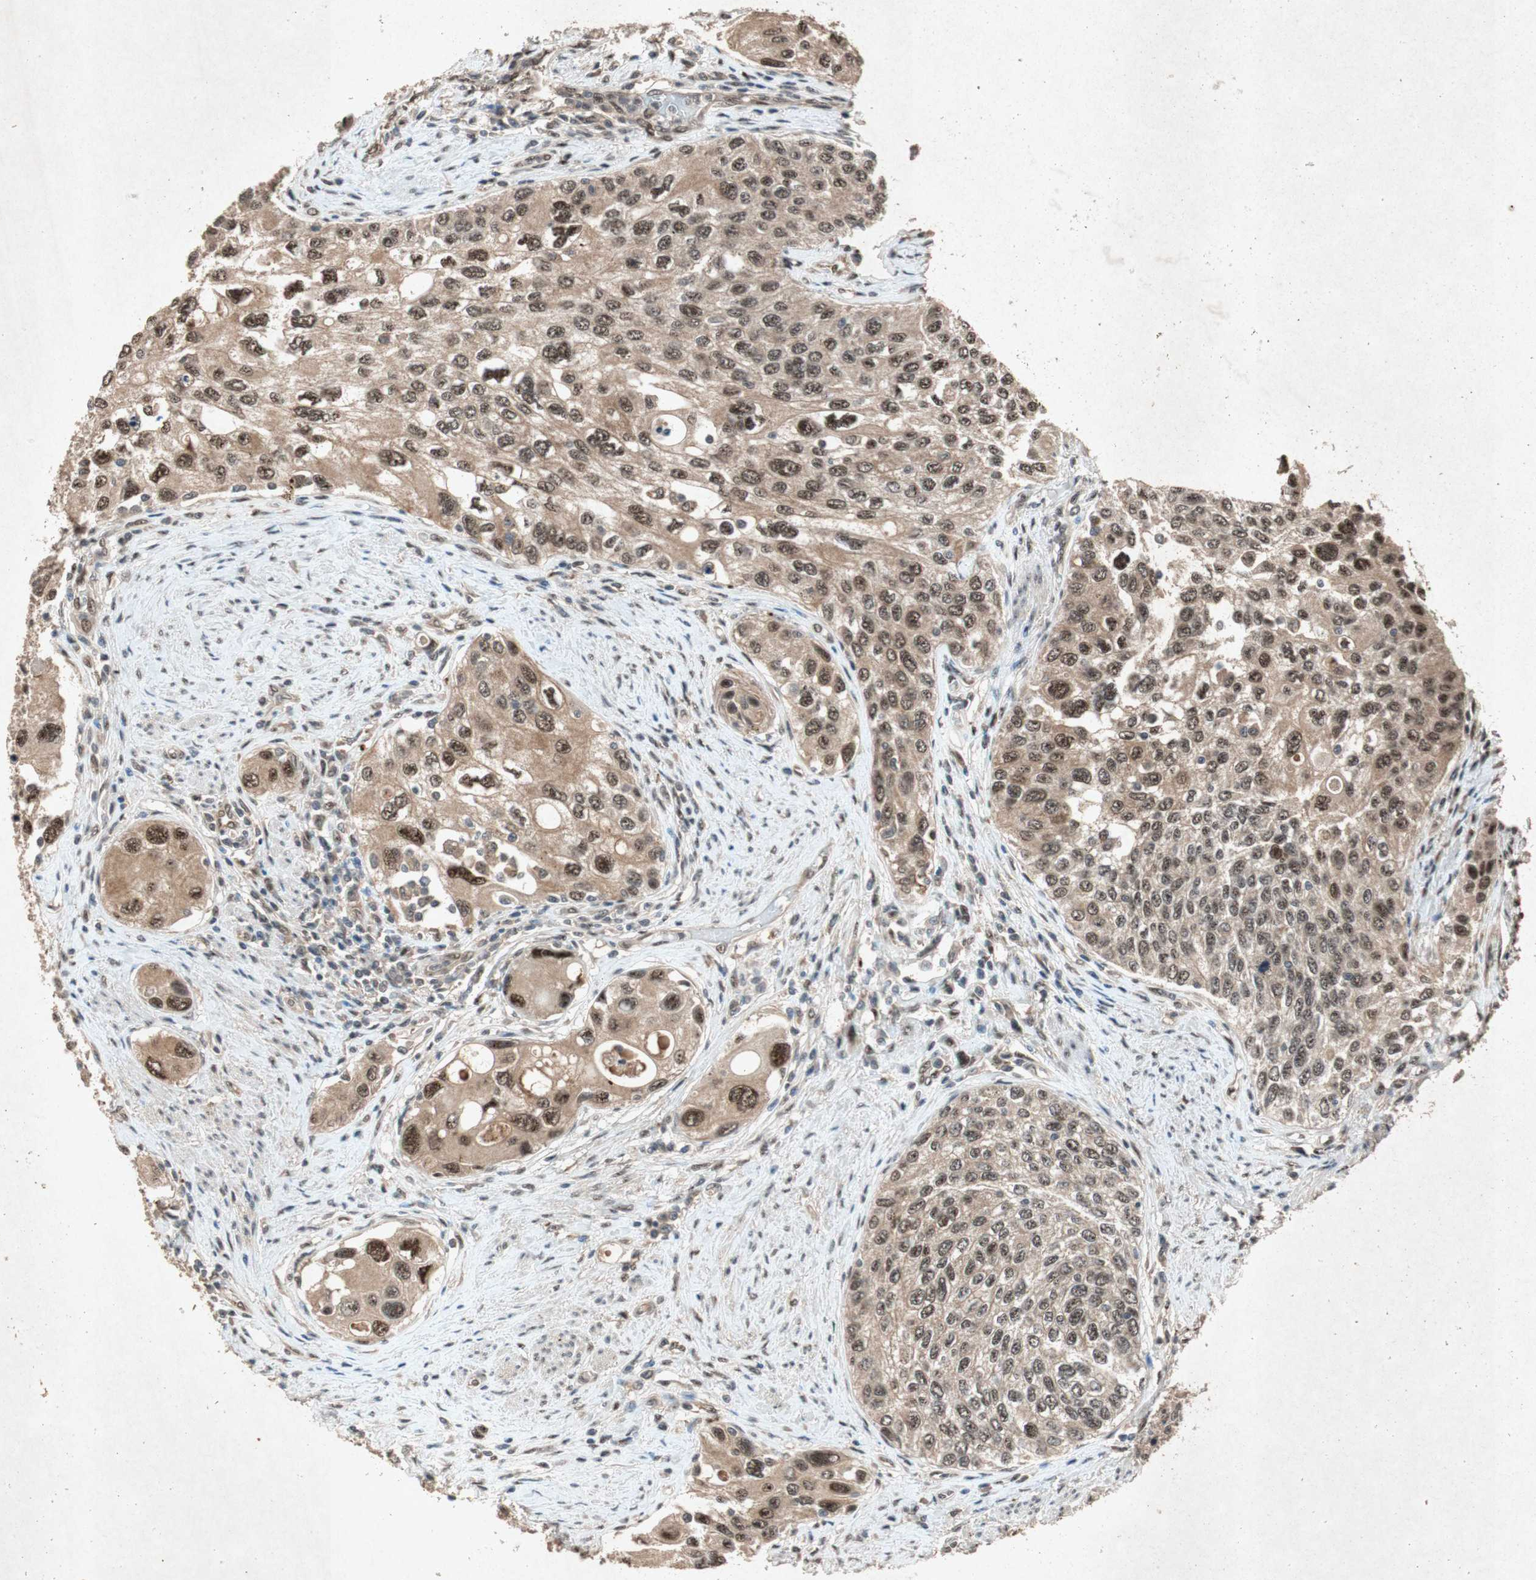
{"staining": {"intensity": "strong", "quantity": ">75%", "location": "cytoplasmic/membranous,nuclear"}, "tissue": "urothelial cancer", "cell_type": "Tumor cells", "image_type": "cancer", "snomed": [{"axis": "morphology", "description": "Urothelial carcinoma, High grade"}, {"axis": "topography", "description": "Urinary bladder"}], "caption": "Urothelial cancer stained with a brown dye displays strong cytoplasmic/membranous and nuclear positive positivity in about >75% of tumor cells.", "gene": "PML", "patient": {"sex": "female", "age": 56}}